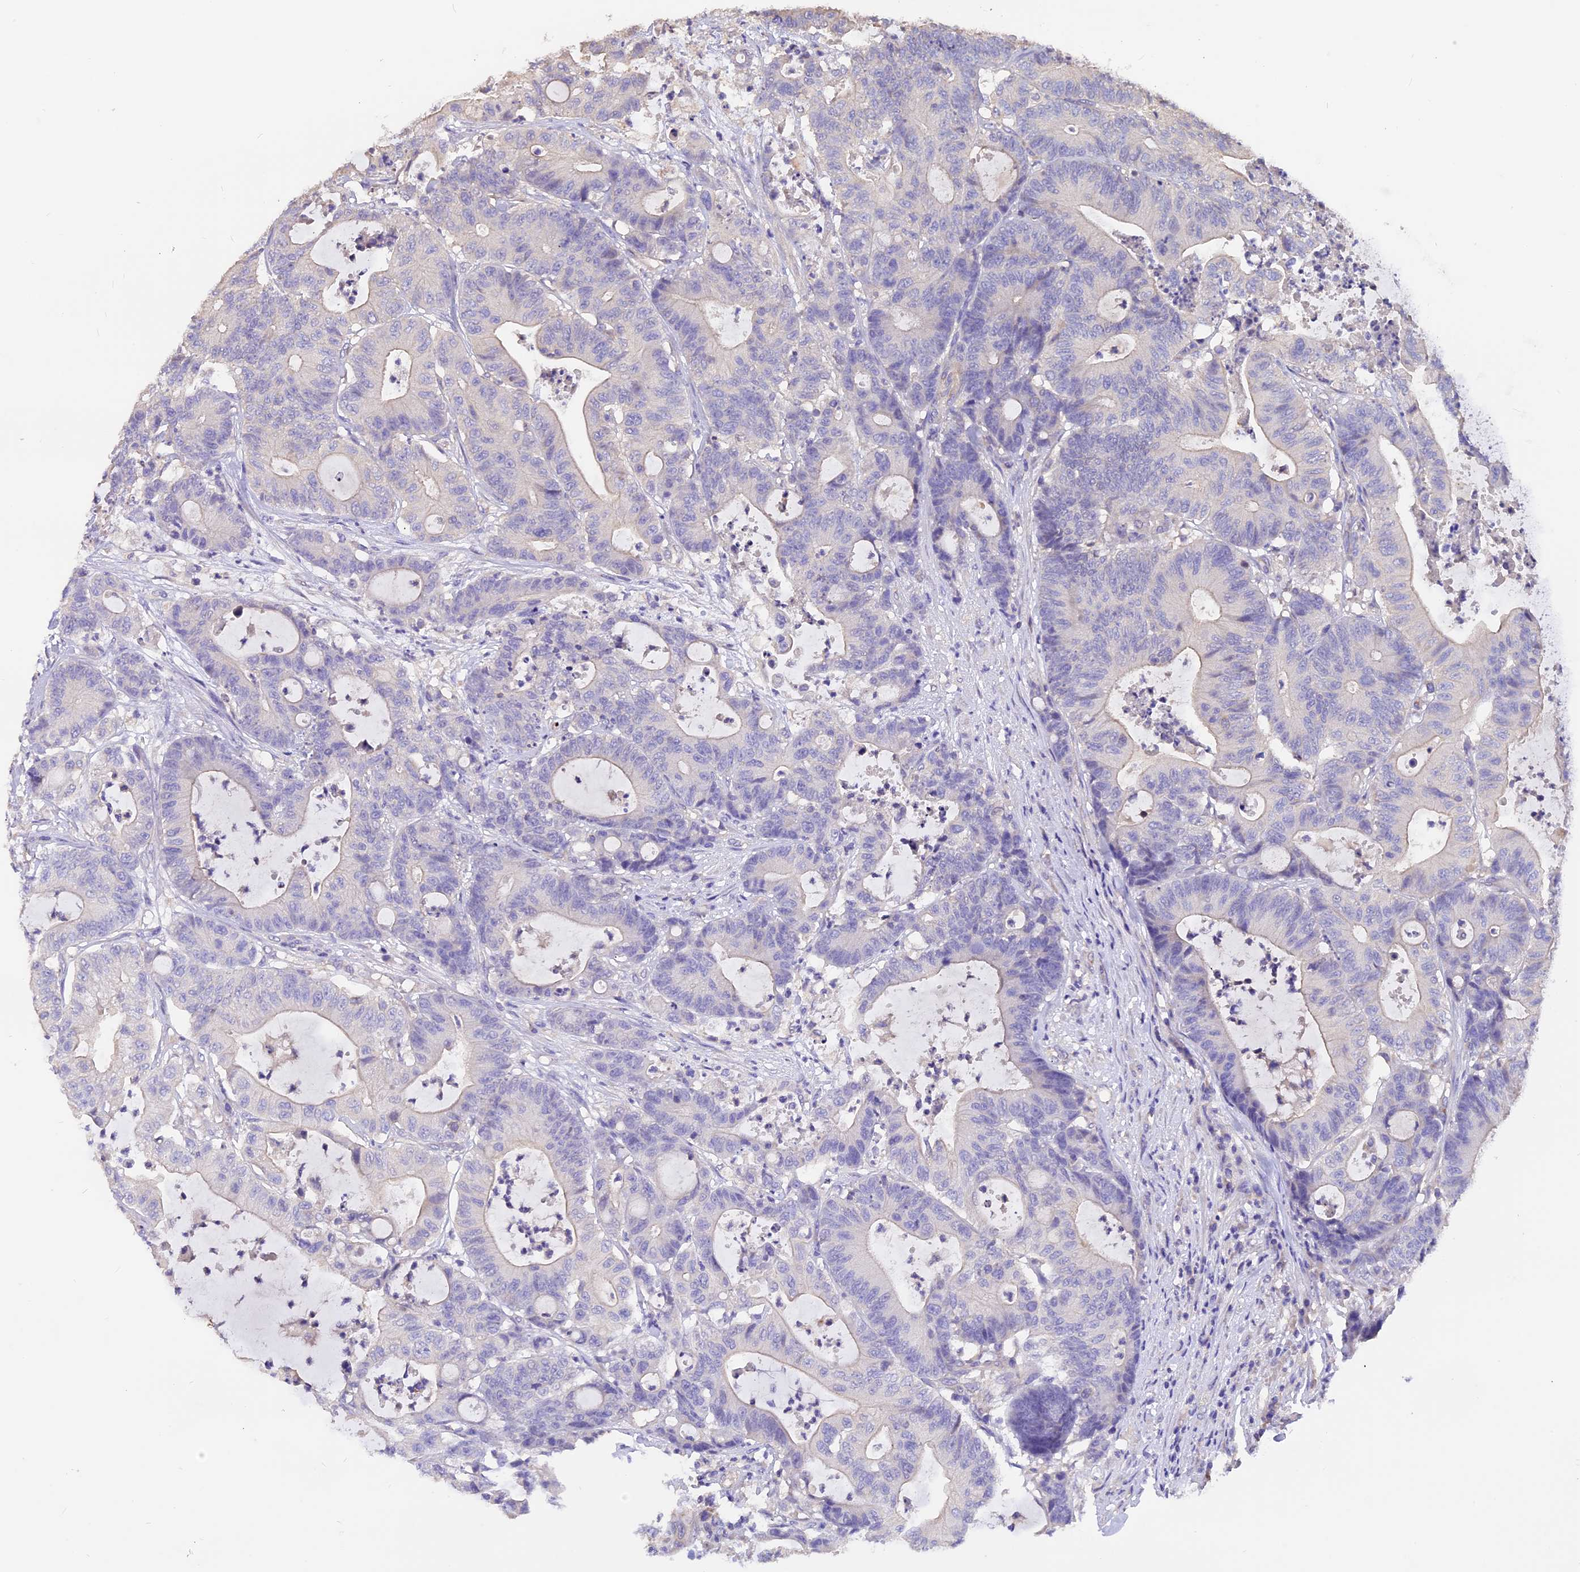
{"staining": {"intensity": "negative", "quantity": "none", "location": "none"}, "tissue": "colorectal cancer", "cell_type": "Tumor cells", "image_type": "cancer", "snomed": [{"axis": "morphology", "description": "Adenocarcinoma, NOS"}, {"axis": "topography", "description": "Colon"}], "caption": "An IHC image of colorectal cancer is shown. There is no staining in tumor cells of colorectal cancer.", "gene": "AP3B2", "patient": {"sex": "female", "age": 84}}